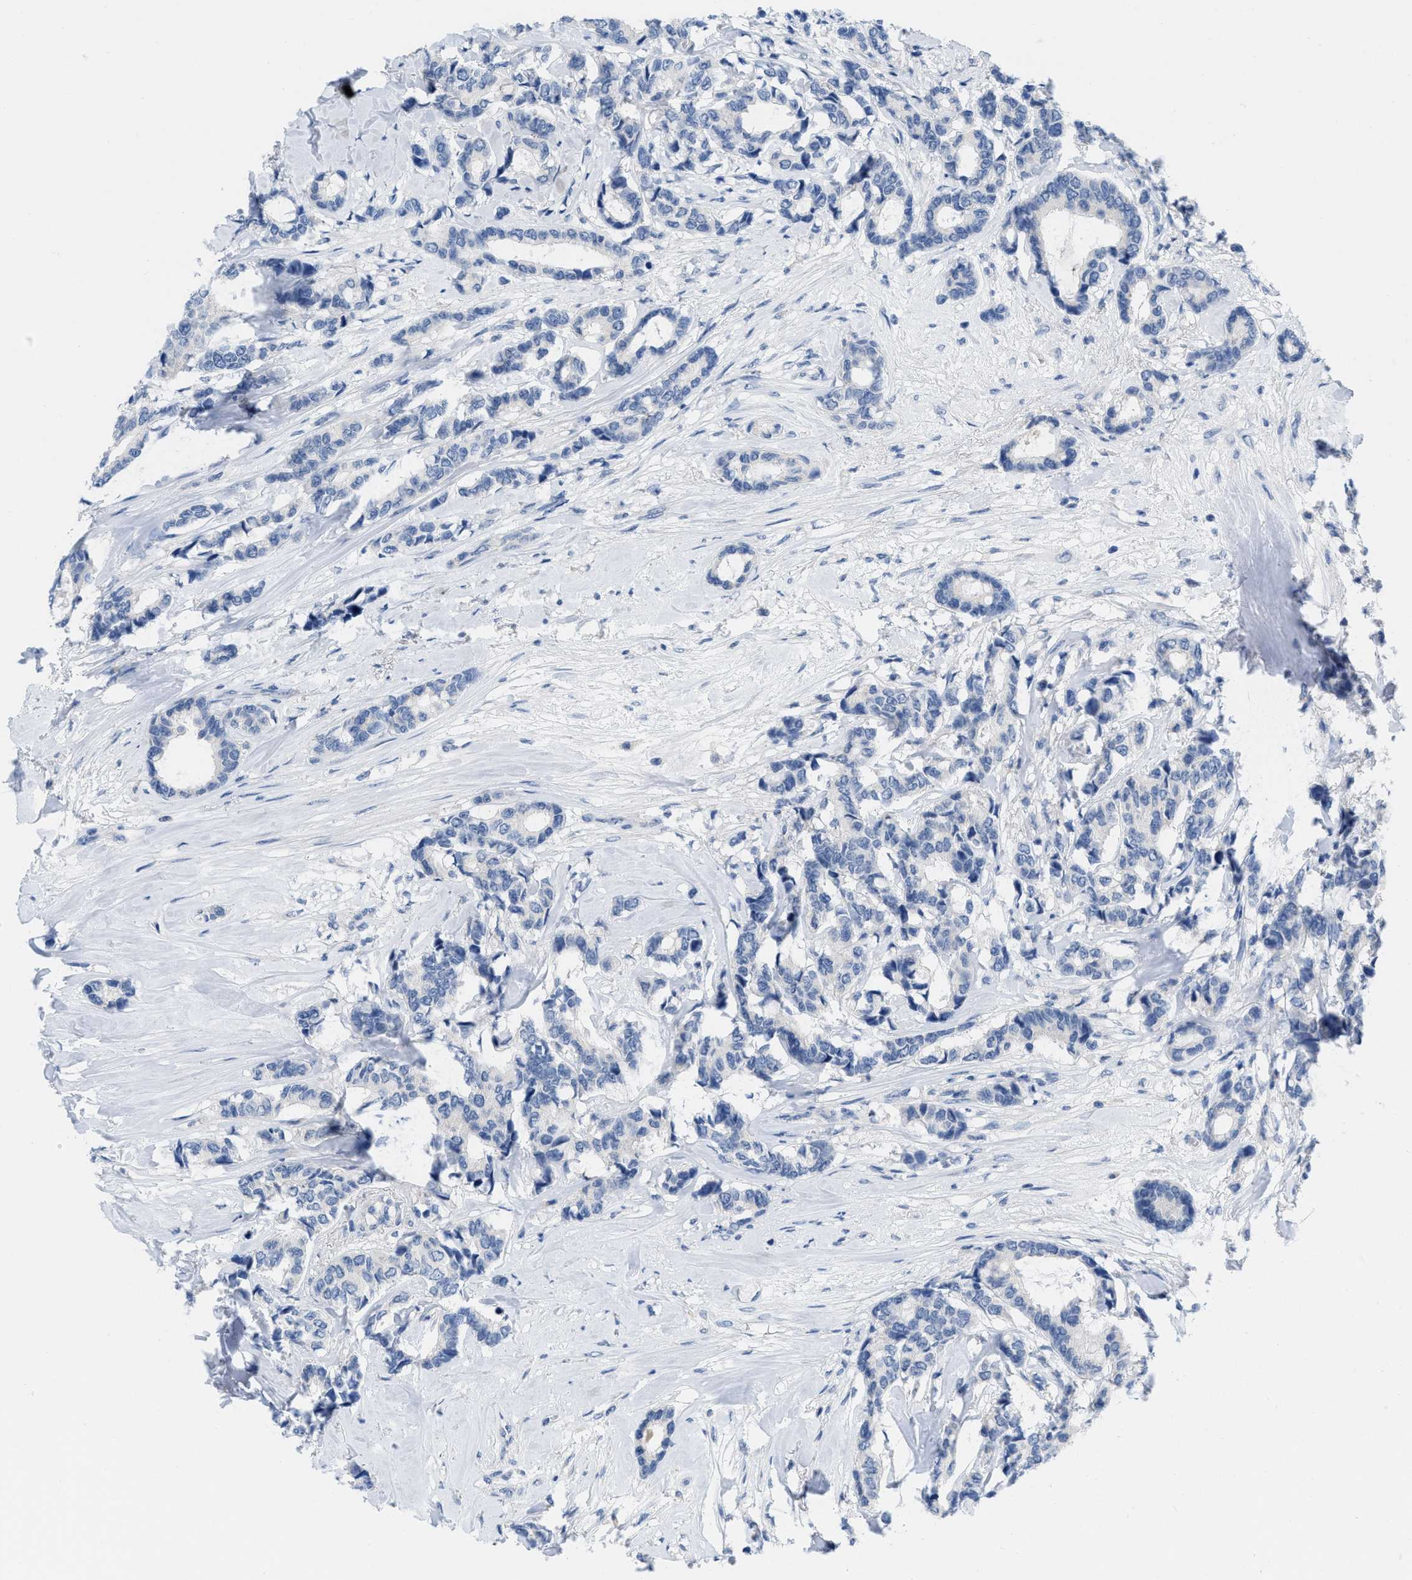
{"staining": {"intensity": "negative", "quantity": "none", "location": "none"}, "tissue": "breast cancer", "cell_type": "Tumor cells", "image_type": "cancer", "snomed": [{"axis": "morphology", "description": "Duct carcinoma"}, {"axis": "topography", "description": "Breast"}], "caption": "IHC histopathology image of human infiltrating ductal carcinoma (breast) stained for a protein (brown), which exhibits no positivity in tumor cells.", "gene": "PYY", "patient": {"sex": "female", "age": 87}}